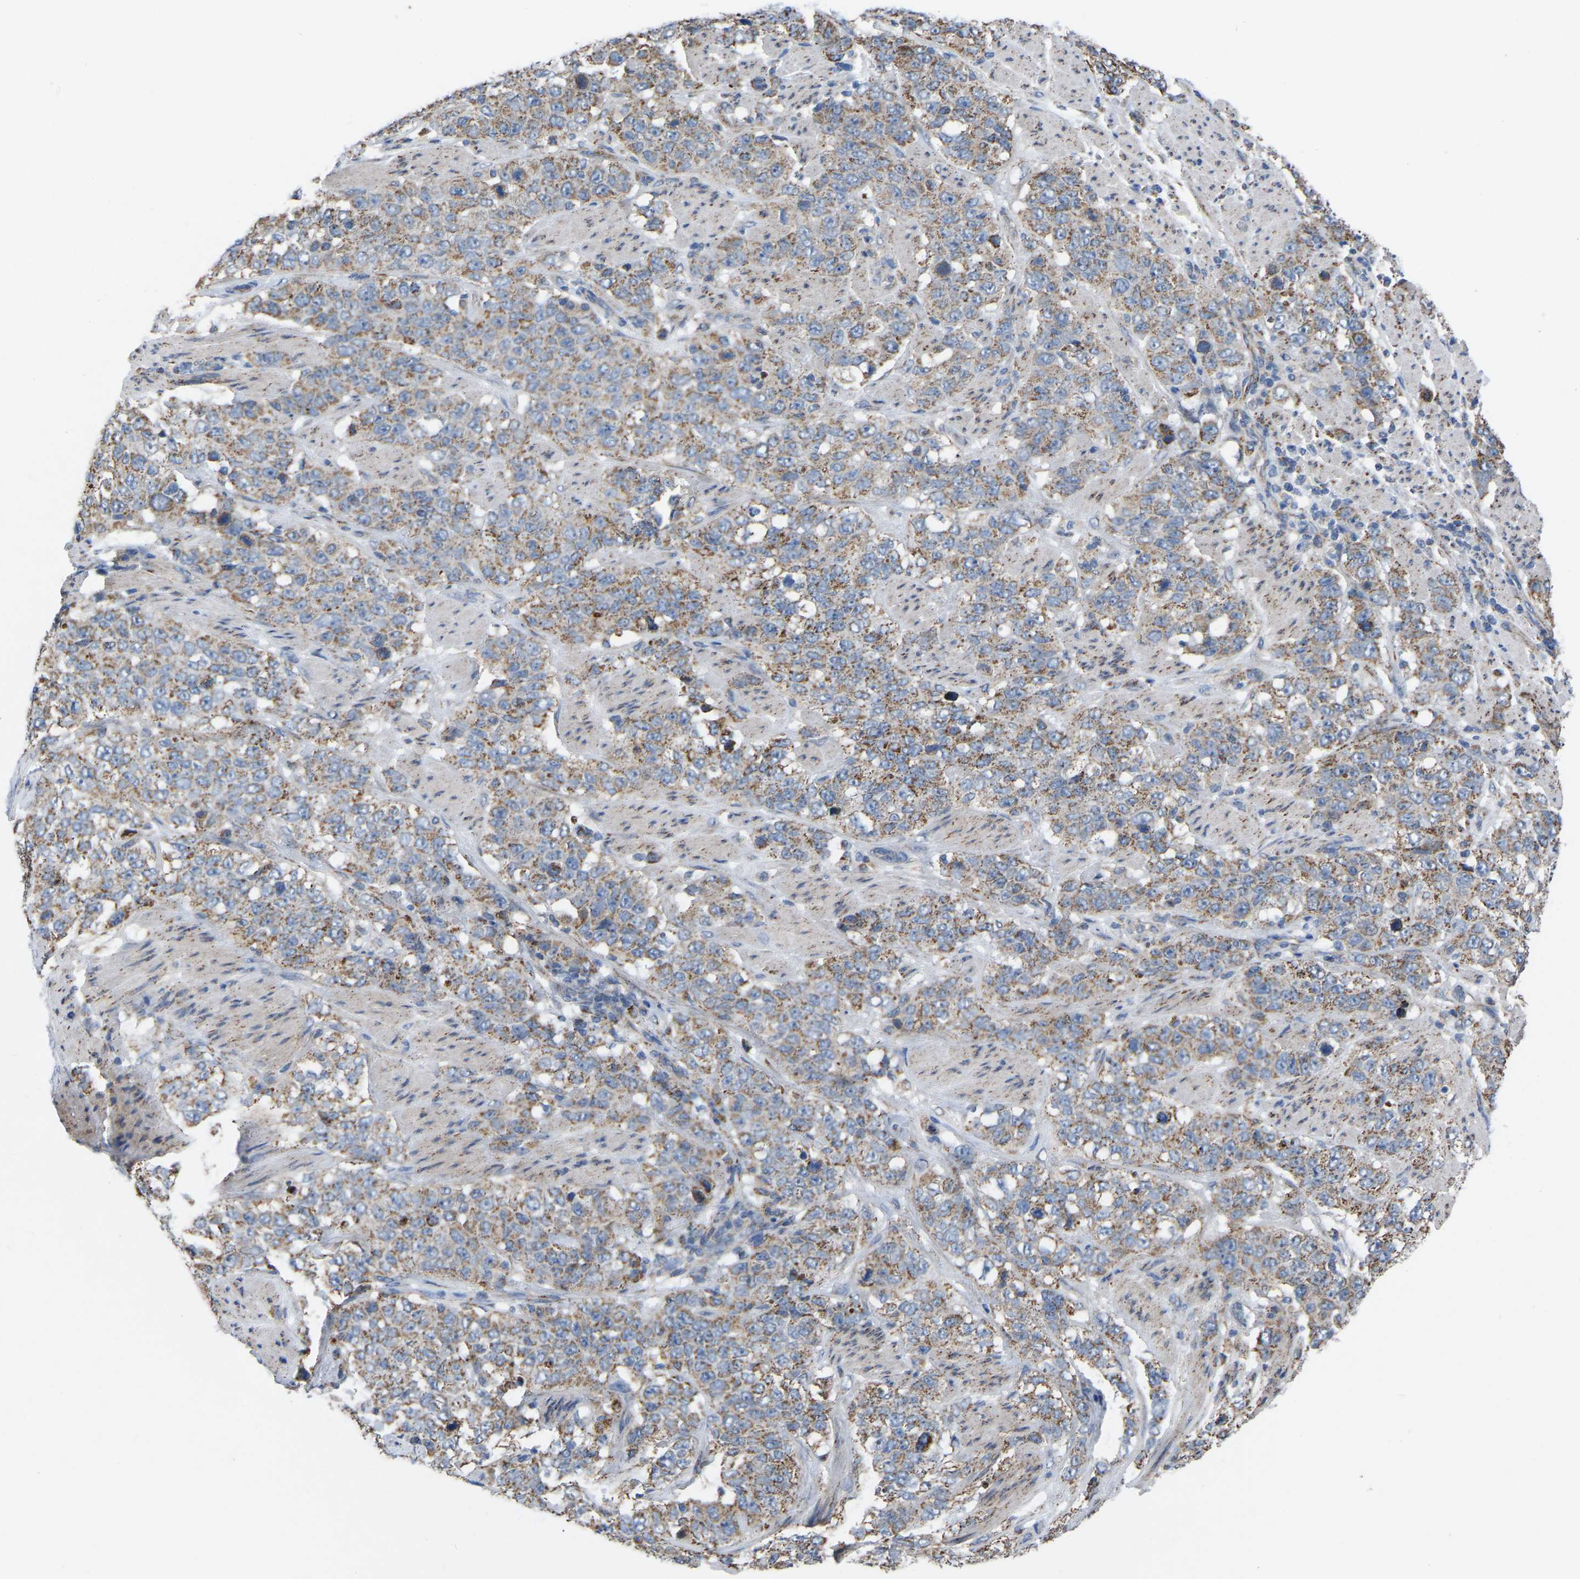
{"staining": {"intensity": "moderate", "quantity": ">75%", "location": "cytoplasmic/membranous"}, "tissue": "stomach cancer", "cell_type": "Tumor cells", "image_type": "cancer", "snomed": [{"axis": "morphology", "description": "Adenocarcinoma, NOS"}, {"axis": "topography", "description": "Stomach"}], "caption": "Immunohistochemistry (IHC) photomicrograph of neoplastic tissue: human stomach cancer stained using immunohistochemistry demonstrates medium levels of moderate protein expression localized specifically in the cytoplasmic/membranous of tumor cells, appearing as a cytoplasmic/membranous brown color.", "gene": "BCL10", "patient": {"sex": "male", "age": 48}}